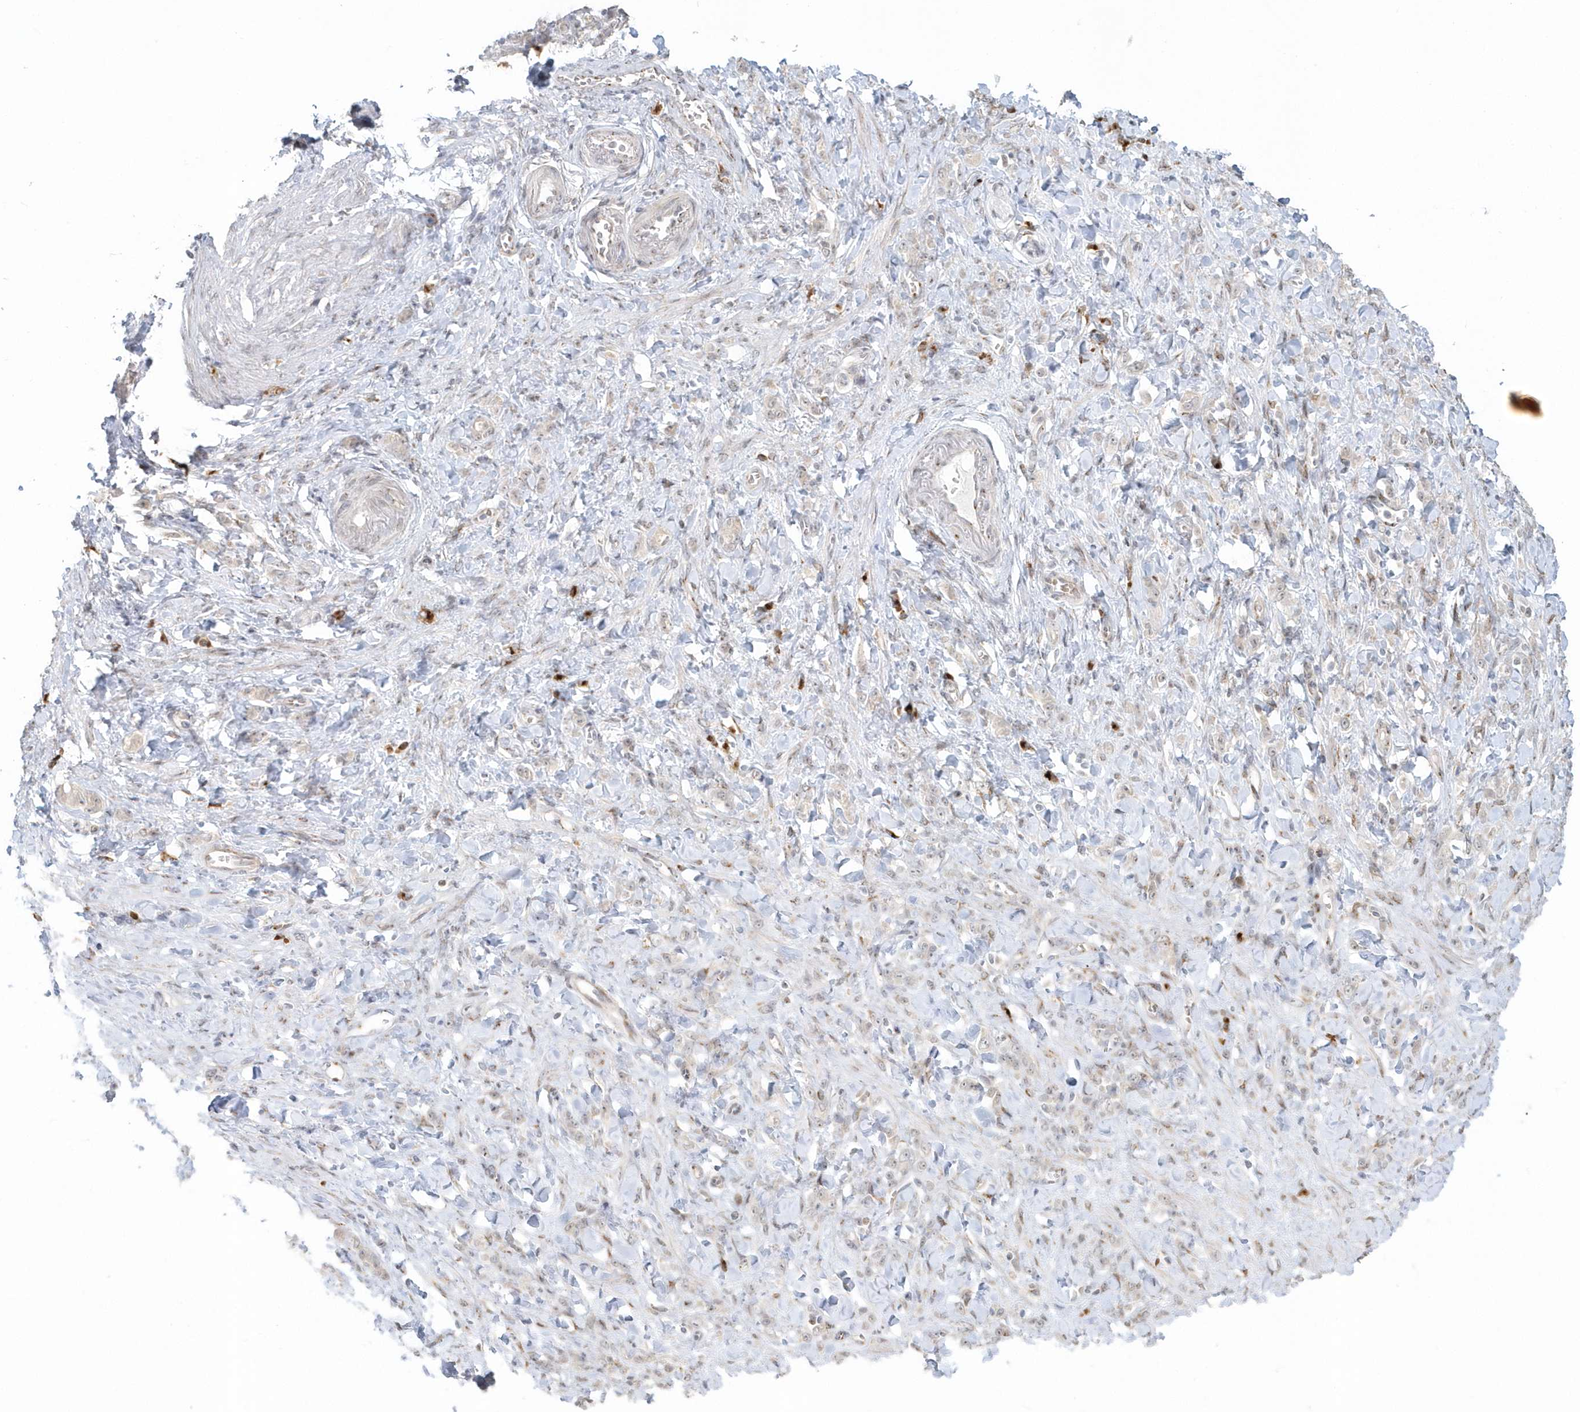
{"staining": {"intensity": "negative", "quantity": "none", "location": "none"}, "tissue": "stomach cancer", "cell_type": "Tumor cells", "image_type": "cancer", "snomed": [{"axis": "morphology", "description": "Normal tissue, NOS"}, {"axis": "morphology", "description": "Adenocarcinoma, NOS"}, {"axis": "topography", "description": "Stomach"}], "caption": "Tumor cells are negative for brown protein staining in adenocarcinoma (stomach). (DAB (3,3'-diaminobenzidine) immunohistochemistry (IHC), high magnification).", "gene": "DHFR", "patient": {"sex": "male", "age": 82}}